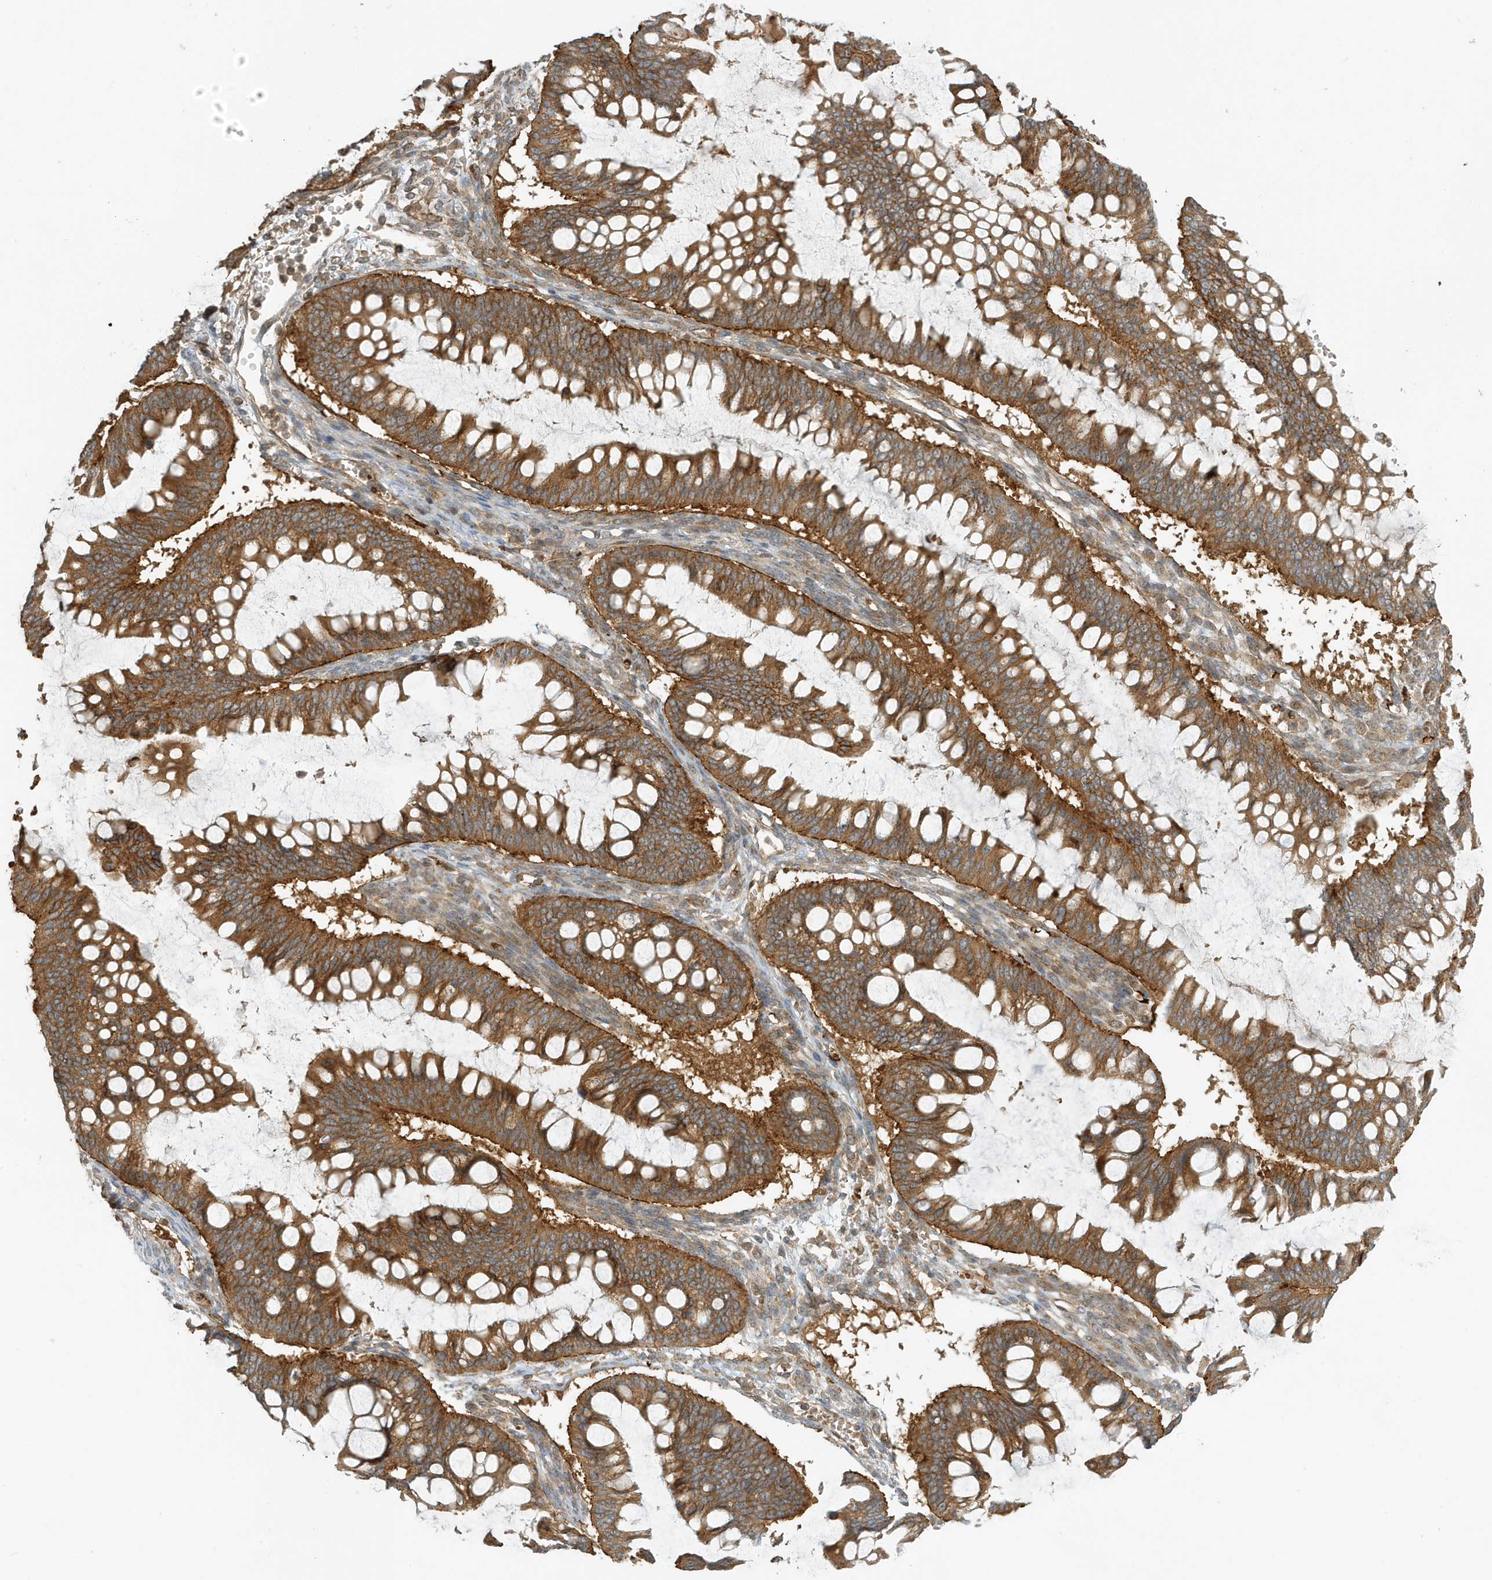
{"staining": {"intensity": "moderate", "quantity": ">75%", "location": "cytoplasmic/membranous"}, "tissue": "ovarian cancer", "cell_type": "Tumor cells", "image_type": "cancer", "snomed": [{"axis": "morphology", "description": "Cystadenocarcinoma, mucinous, NOS"}, {"axis": "topography", "description": "Ovary"}], "caption": "Ovarian cancer stained with a protein marker demonstrates moderate staining in tumor cells.", "gene": "FYCO1", "patient": {"sex": "female", "age": 73}}